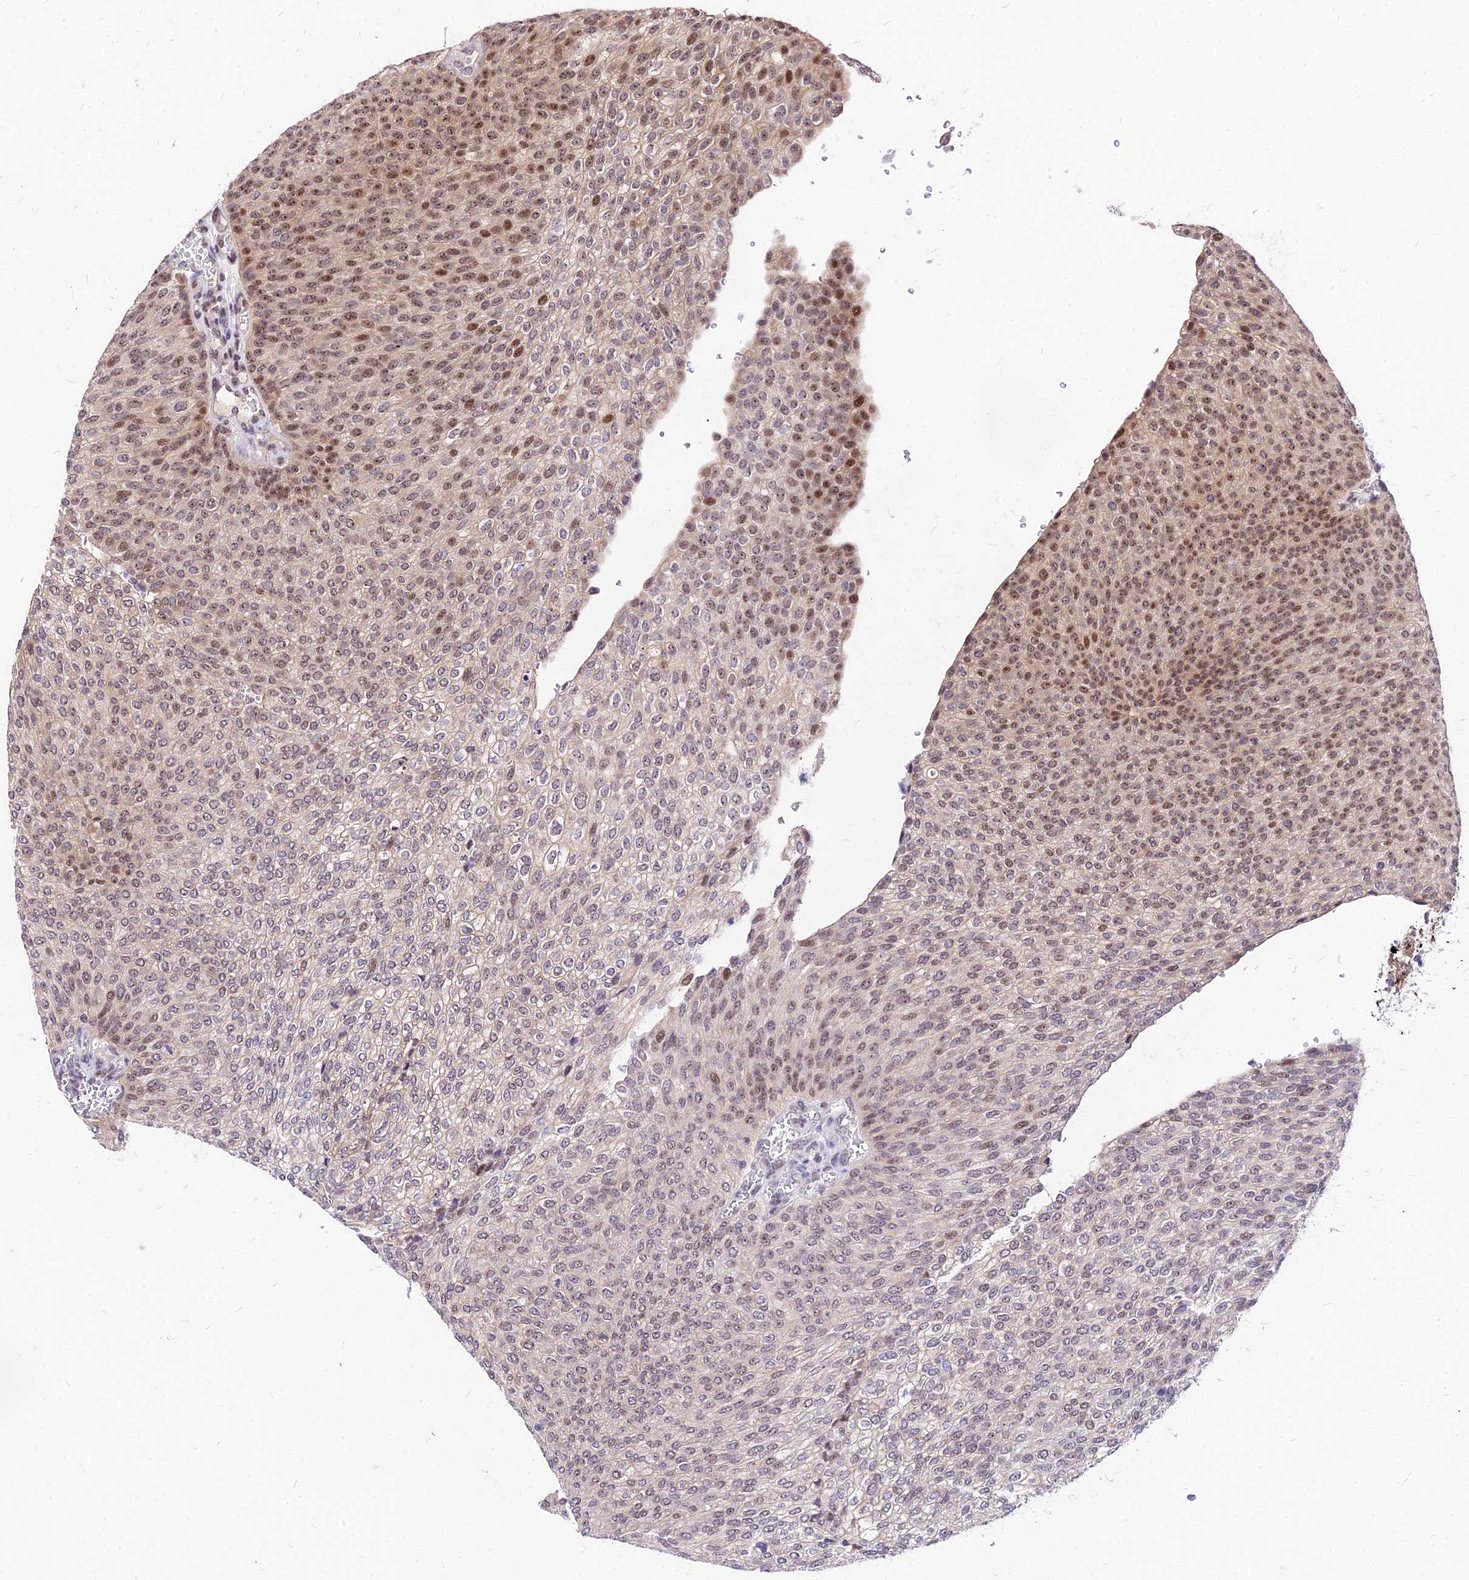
{"staining": {"intensity": "moderate", "quantity": "<25%", "location": "nuclear"}, "tissue": "urothelial cancer", "cell_type": "Tumor cells", "image_type": "cancer", "snomed": [{"axis": "morphology", "description": "Urothelial carcinoma, High grade"}, {"axis": "topography", "description": "Urinary bladder"}], "caption": "Immunohistochemistry (IHC) histopathology image of urothelial carcinoma (high-grade) stained for a protein (brown), which reveals low levels of moderate nuclear positivity in approximately <25% of tumor cells.", "gene": "DDX55", "patient": {"sex": "female", "age": 79}}